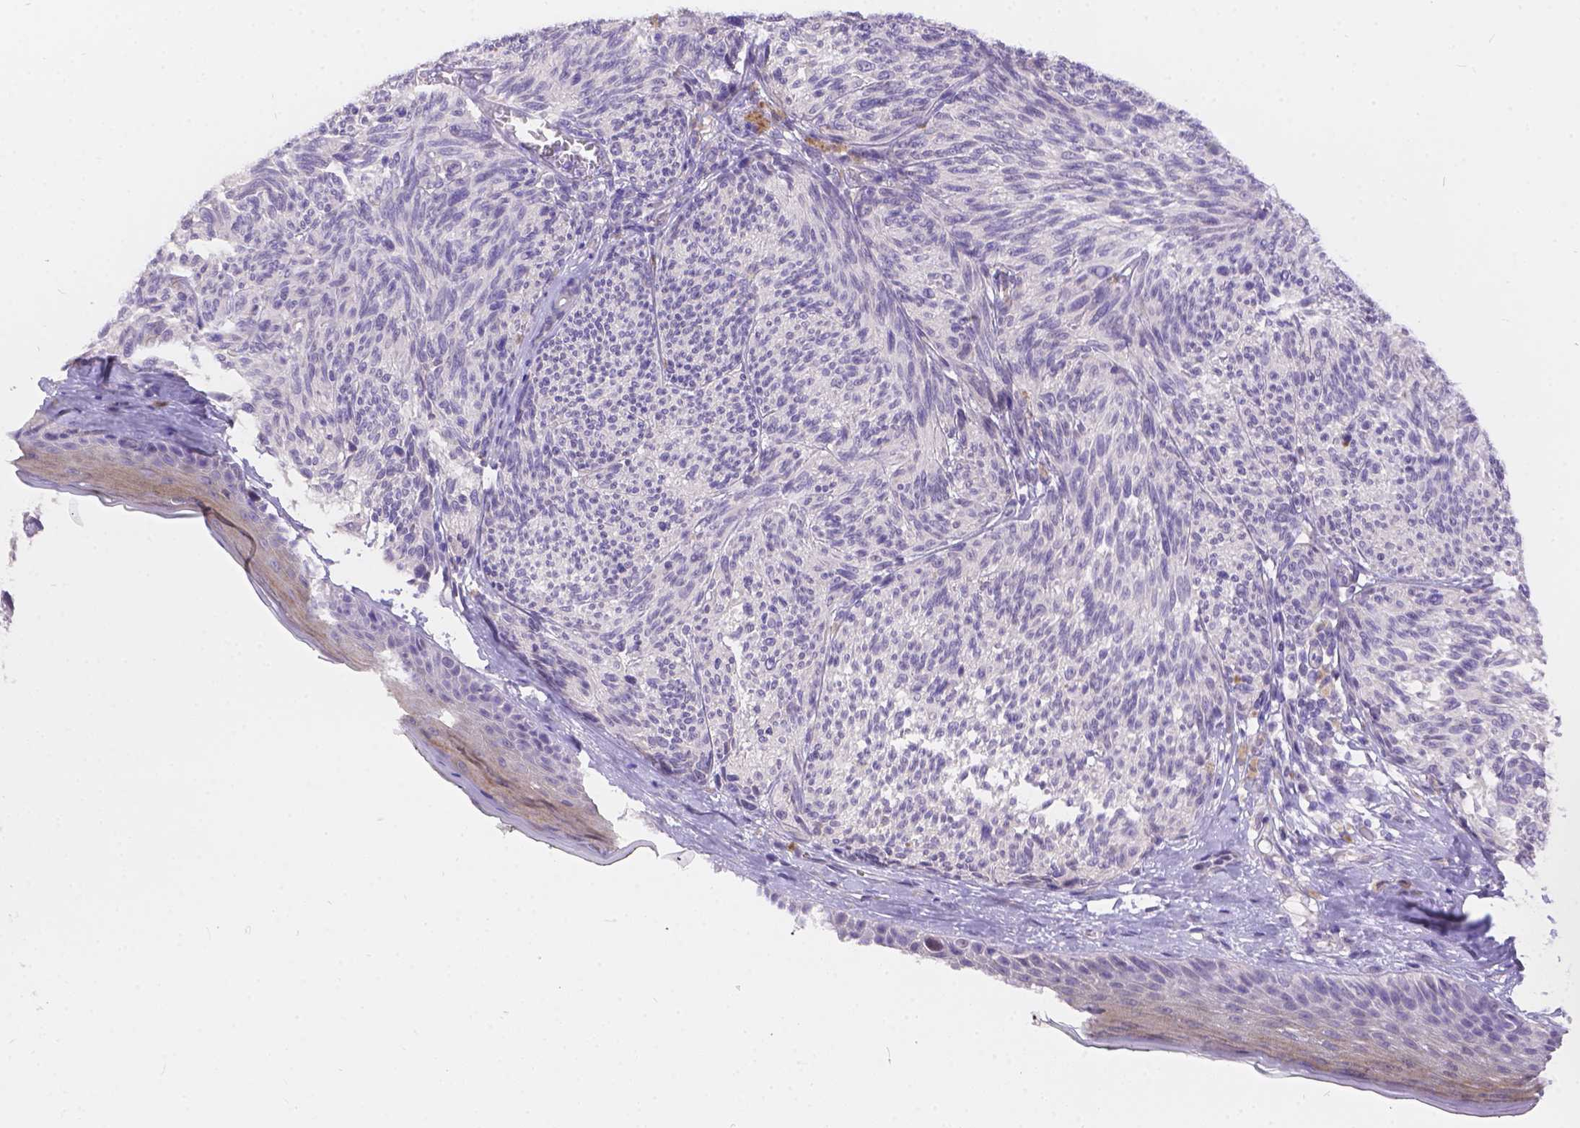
{"staining": {"intensity": "negative", "quantity": "none", "location": "none"}, "tissue": "melanoma", "cell_type": "Tumor cells", "image_type": "cancer", "snomed": [{"axis": "morphology", "description": "Malignant melanoma, NOS"}, {"axis": "topography", "description": "Skin"}], "caption": "IHC photomicrograph of neoplastic tissue: melanoma stained with DAB (3,3'-diaminobenzidine) demonstrates no significant protein positivity in tumor cells.", "gene": "DLEC1", "patient": {"sex": "male", "age": 79}}